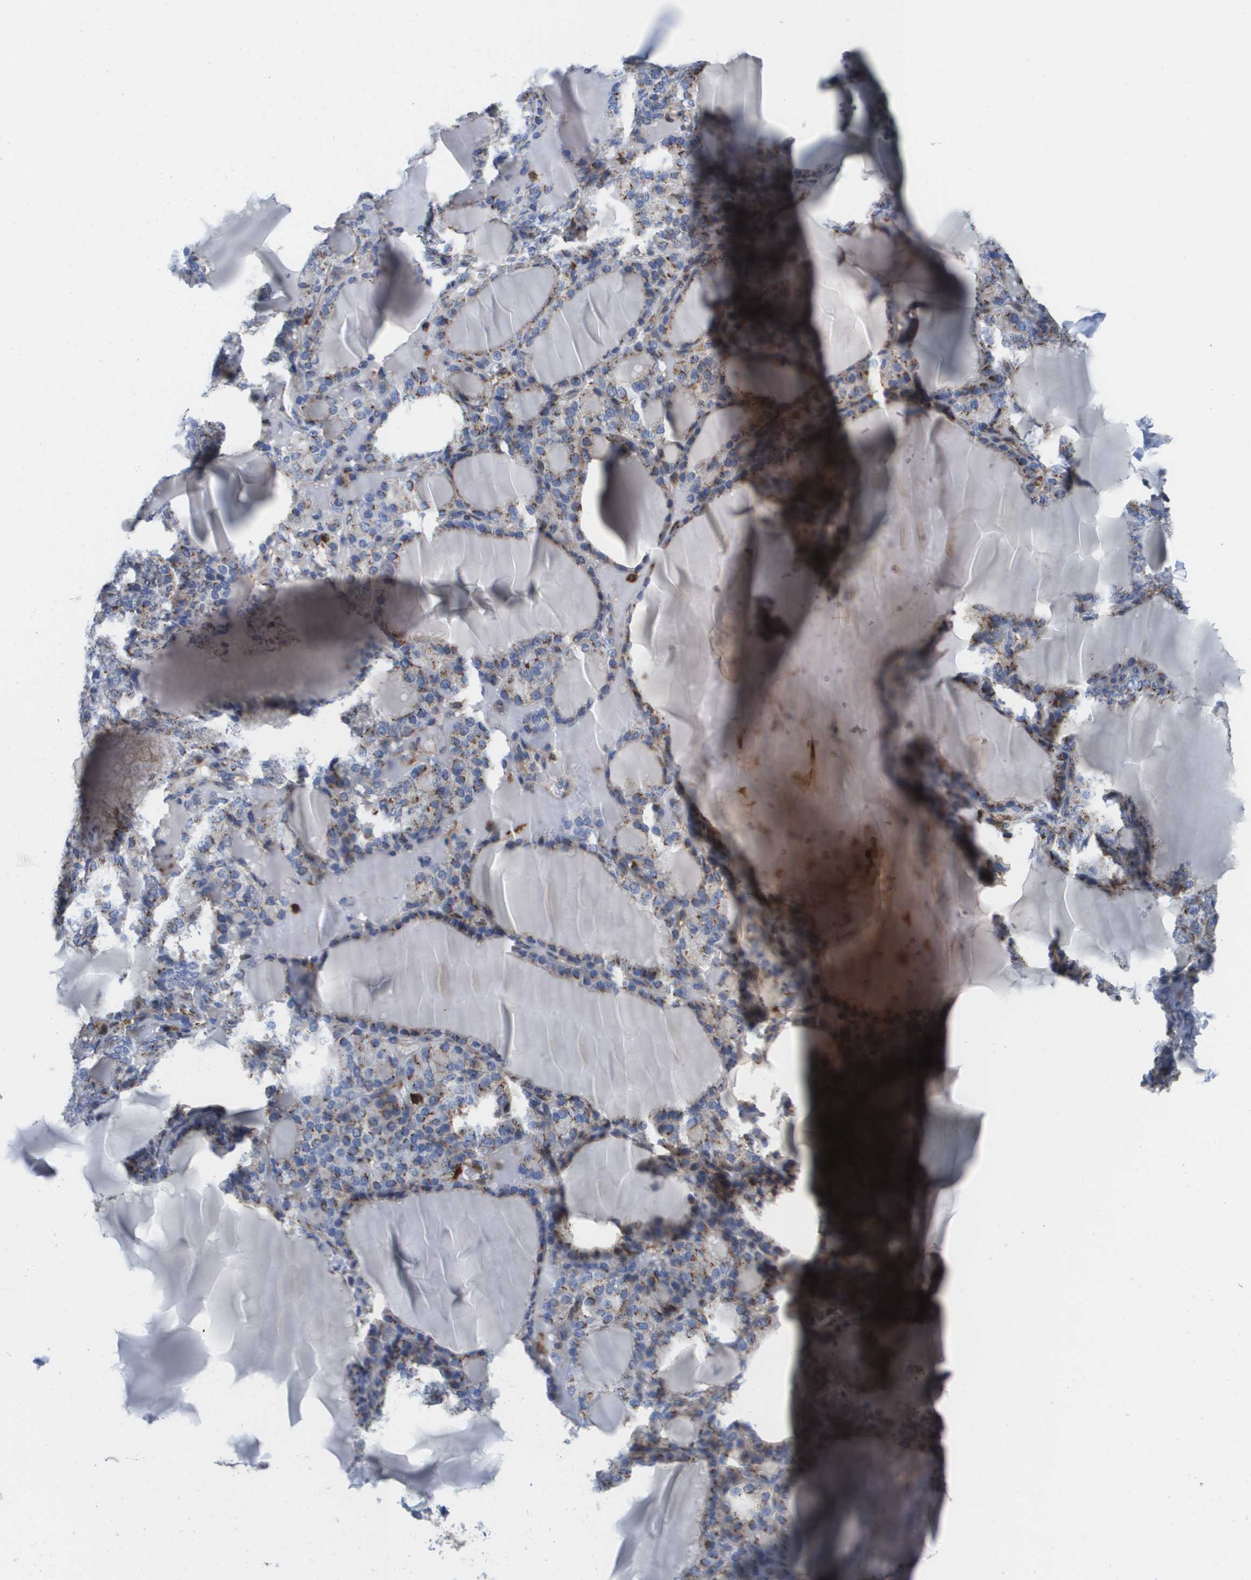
{"staining": {"intensity": "moderate", "quantity": "25%-75%", "location": "cytoplasmic/membranous"}, "tissue": "thyroid gland", "cell_type": "Glandular cells", "image_type": "normal", "snomed": [{"axis": "morphology", "description": "Normal tissue, NOS"}, {"axis": "topography", "description": "Thyroid gland"}], "caption": "The histopathology image displays immunohistochemical staining of unremarkable thyroid gland. There is moderate cytoplasmic/membranous positivity is appreciated in about 25%-75% of glandular cells.", "gene": "SLC37A2", "patient": {"sex": "female", "age": 28}}